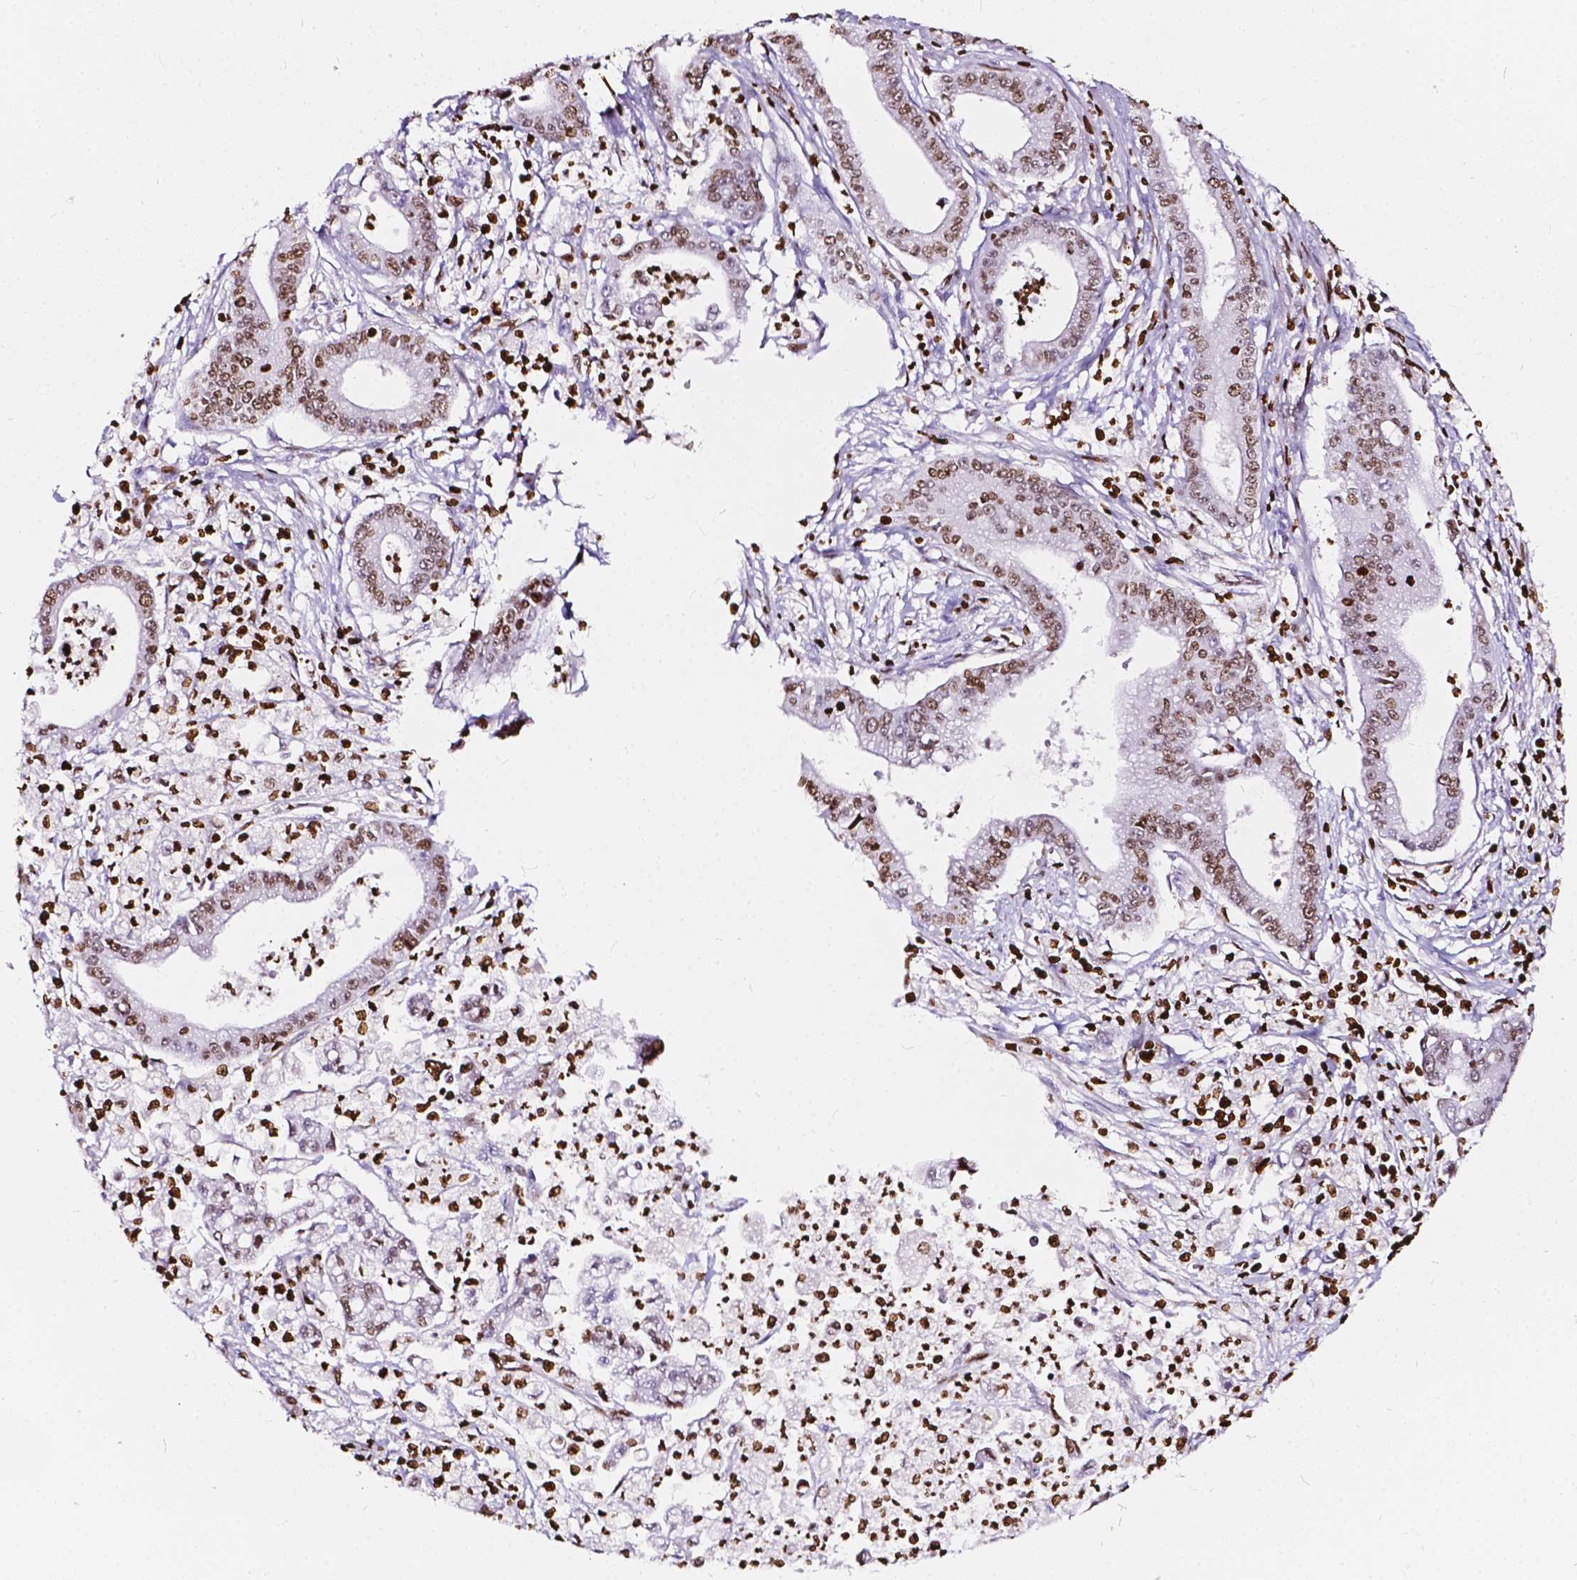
{"staining": {"intensity": "moderate", "quantity": ">75%", "location": "nuclear"}, "tissue": "pancreatic cancer", "cell_type": "Tumor cells", "image_type": "cancer", "snomed": [{"axis": "morphology", "description": "Adenocarcinoma, NOS"}, {"axis": "topography", "description": "Pancreas"}], "caption": "Tumor cells reveal medium levels of moderate nuclear expression in about >75% of cells in human pancreatic adenocarcinoma.", "gene": "CBY3", "patient": {"sex": "female", "age": 65}}